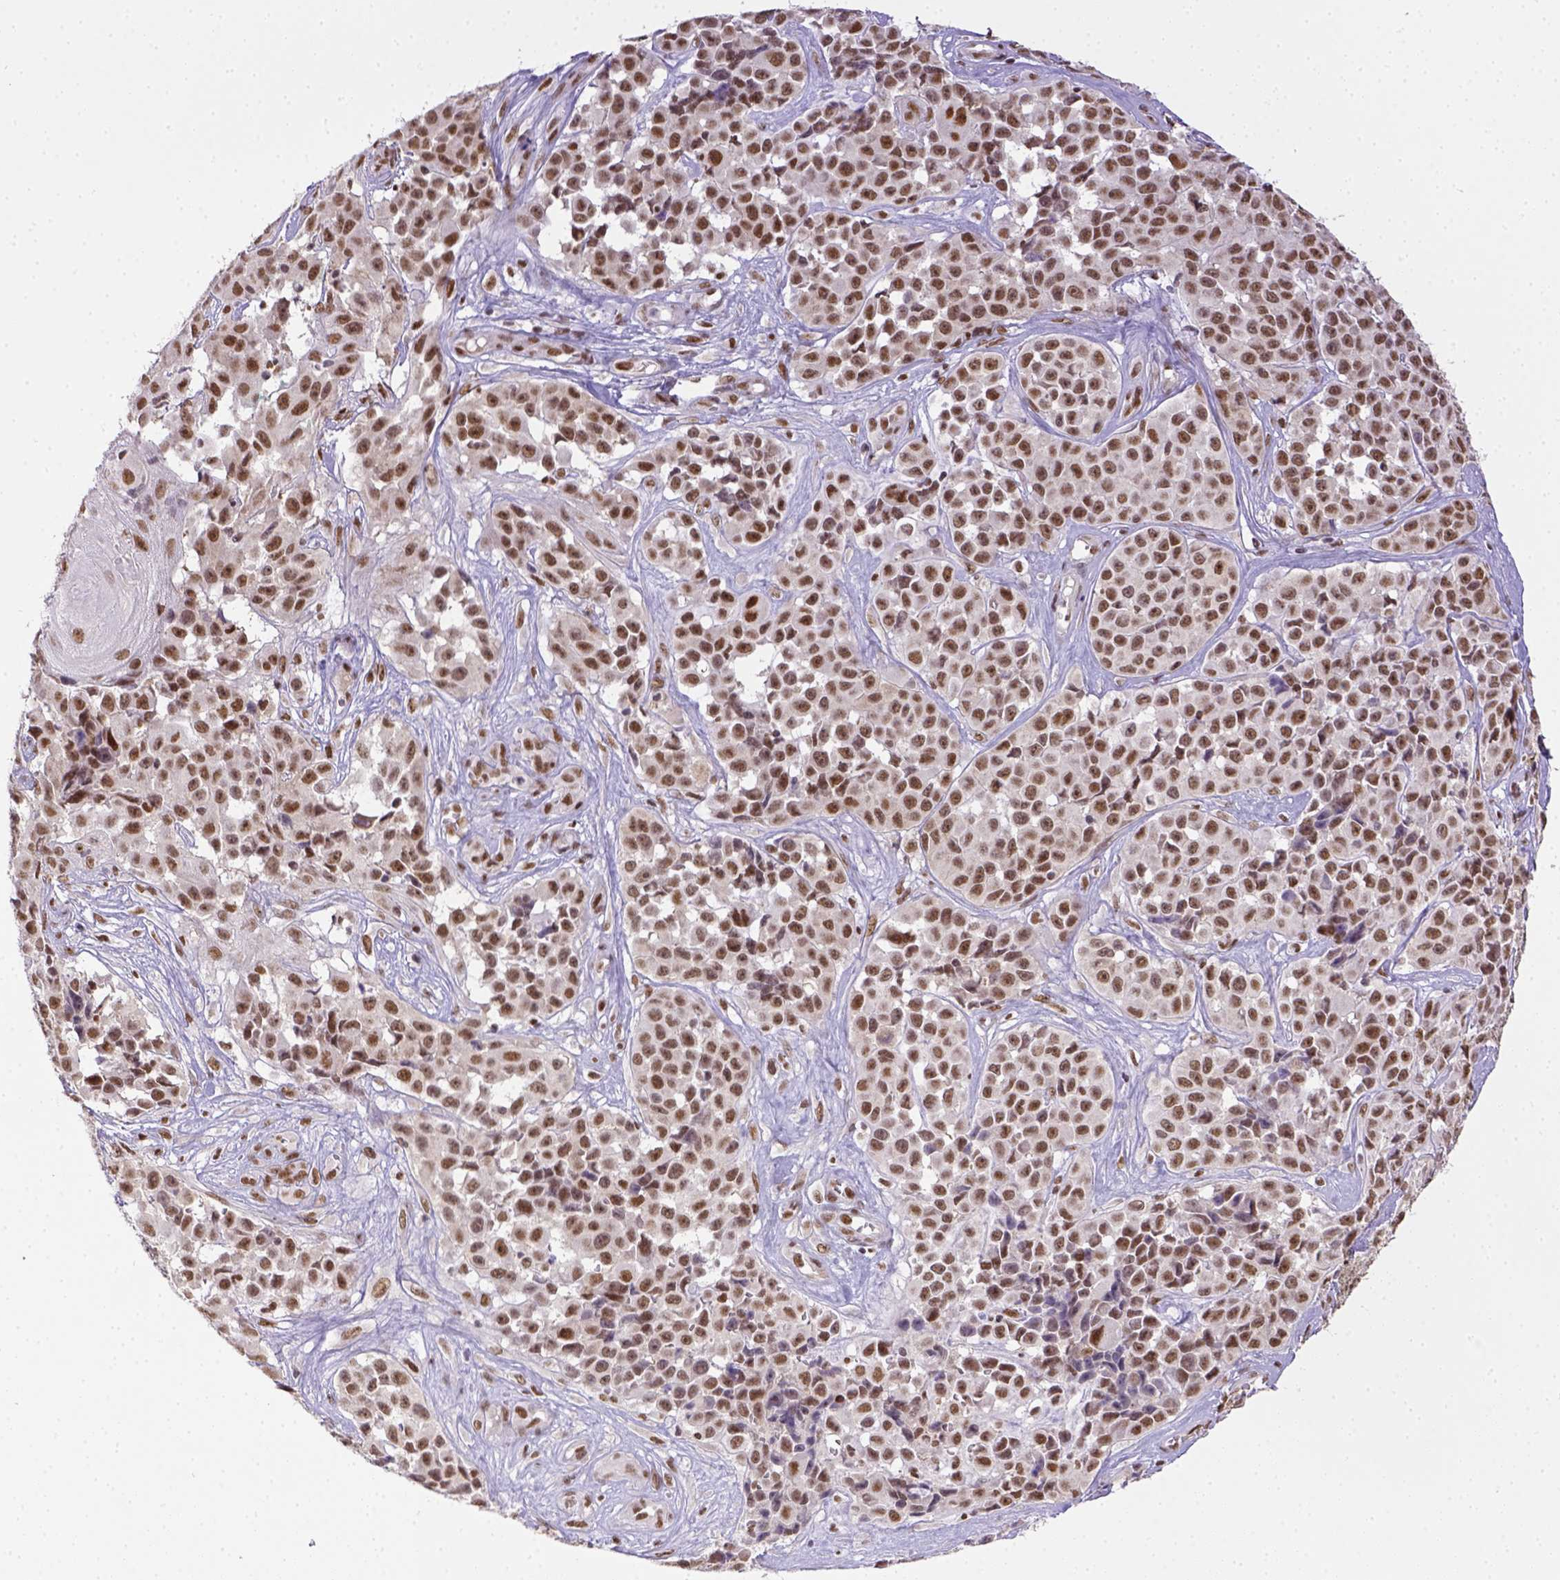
{"staining": {"intensity": "moderate", "quantity": ">75%", "location": "nuclear"}, "tissue": "melanoma", "cell_type": "Tumor cells", "image_type": "cancer", "snomed": [{"axis": "morphology", "description": "Malignant melanoma, NOS"}, {"axis": "topography", "description": "Skin"}], "caption": "The histopathology image displays staining of malignant melanoma, revealing moderate nuclear protein positivity (brown color) within tumor cells. (DAB (3,3'-diaminobenzidine) IHC with brightfield microscopy, high magnification).", "gene": "ERCC1", "patient": {"sex": "female", "age": 88}}